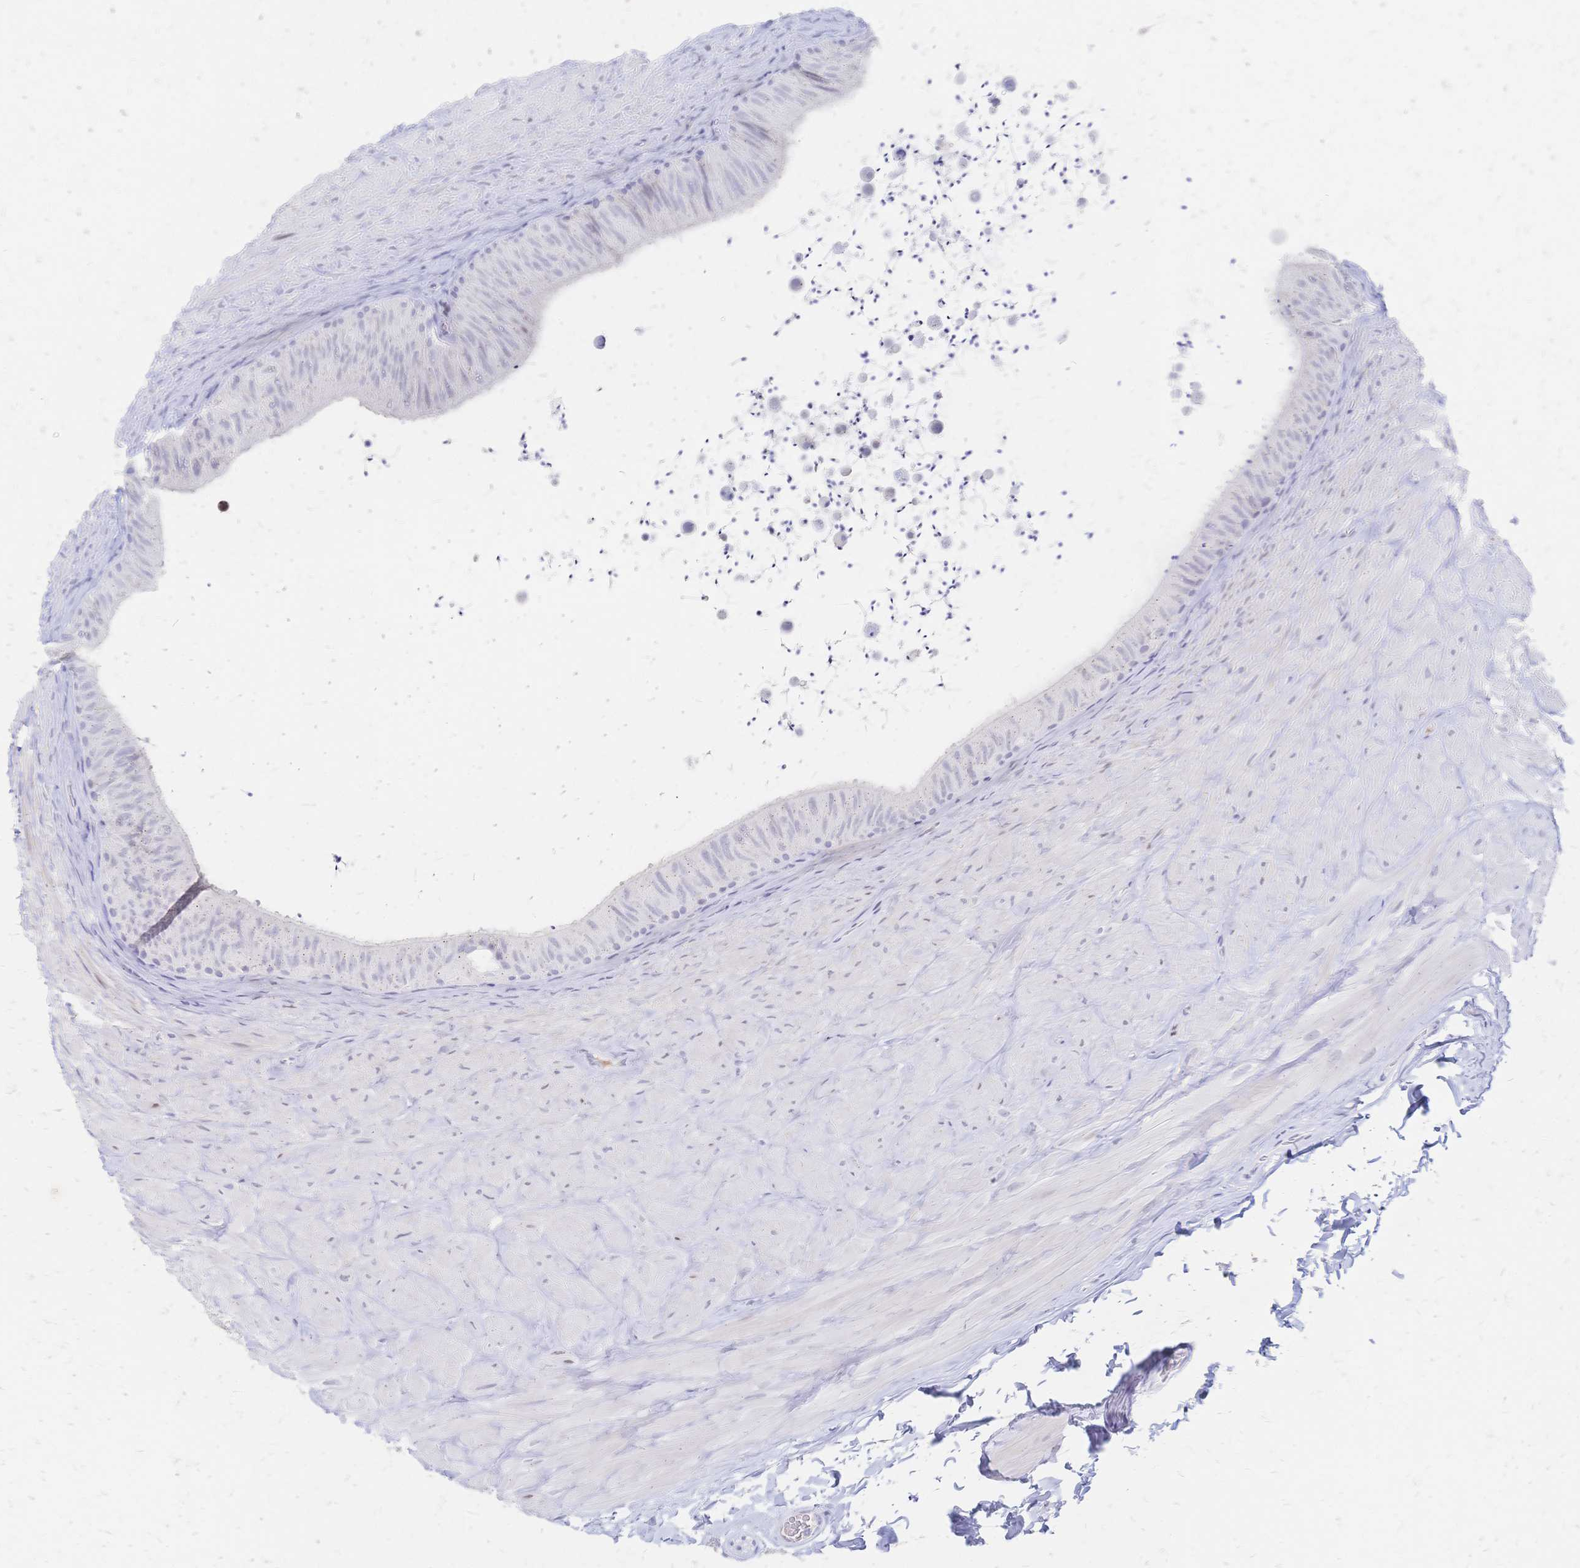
{"staining": {"intensity": "negative", "quantity": "none", "location": "none"}, "tissue": "epididymis", "cell_type": "Glandular cells", "image_type": "normal", "snomed": [{"axis": "morphology", "description": "Normal tissue, NOS"}, {"axis": "topography", "description": "Epididymis, spermatic cord, NOS"}, {"axis": "topography", "description": "Epididymis"}], "caption": "Immunohistochemical staining of normal epididymis shows no significant positivity in glandular cells.", "gene": "PSORS1C2", "patient": {"sex": "male", "age": 31}}